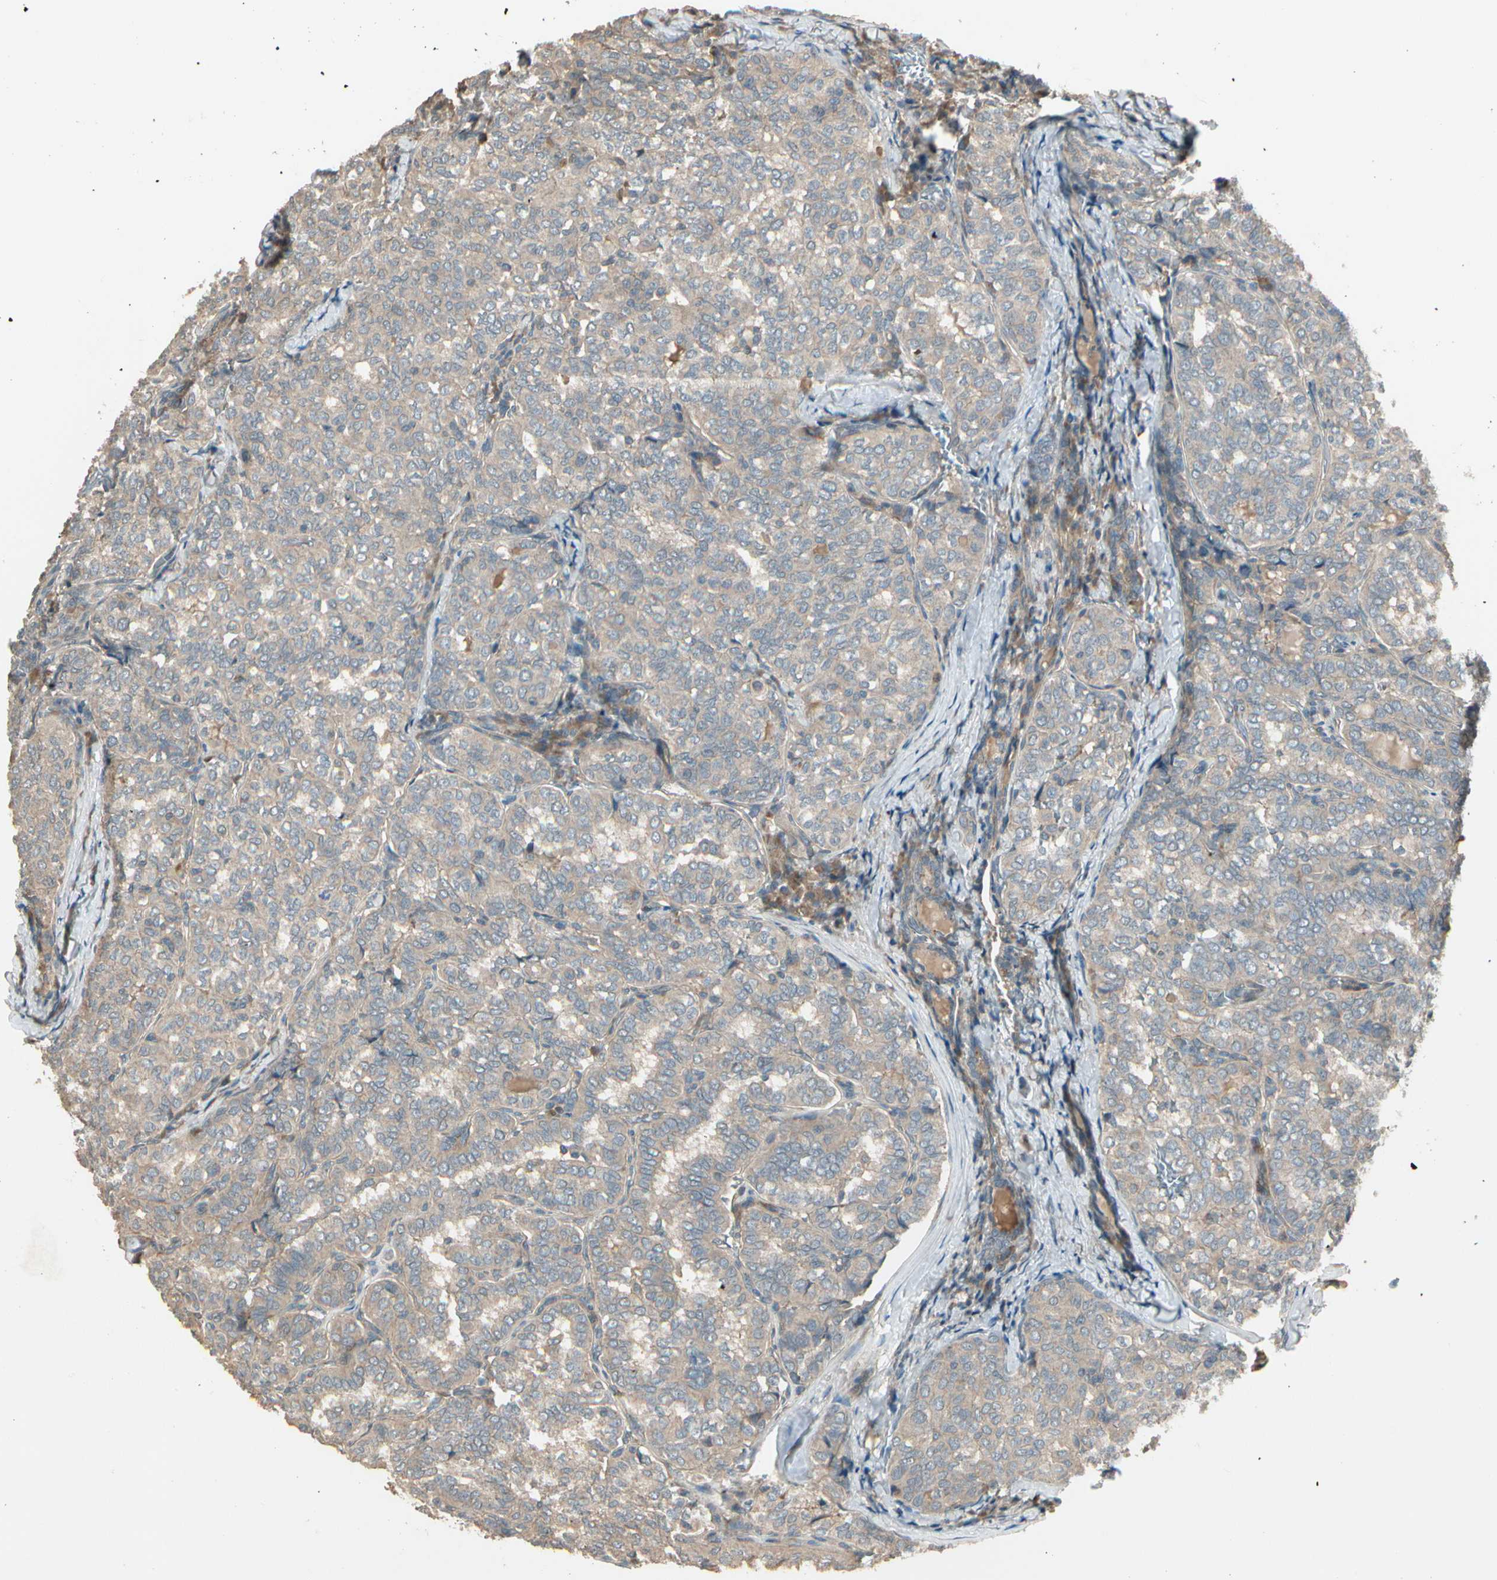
{"staining": {"intensity": "weak", "quantity": ">75%", "location": "cytoplasmic/membranous"}, "tissue": "thyroid cancer", "cell_type": "Tumor cells", "image_type": "cancer", "snomed": [{"axis": "morphology", "description": "Normal tissue, NOS"}, {"axis": "morphology", "description": "Papillary adenocarcinoma, NOS"}, {"axis": "topography", "description": "Thyroid gland"}], "caption": "High-magnification brightfield microscopy of thyroid cancer stained with DAB (brown) and counterstained with hematoxylin (blue). tumor cells exhibit weak cytoplasmic/membranous positivity is present in about>75% of cells.", "gene": "ACVR1", "patient": {"sex": "female", "age": 30}}